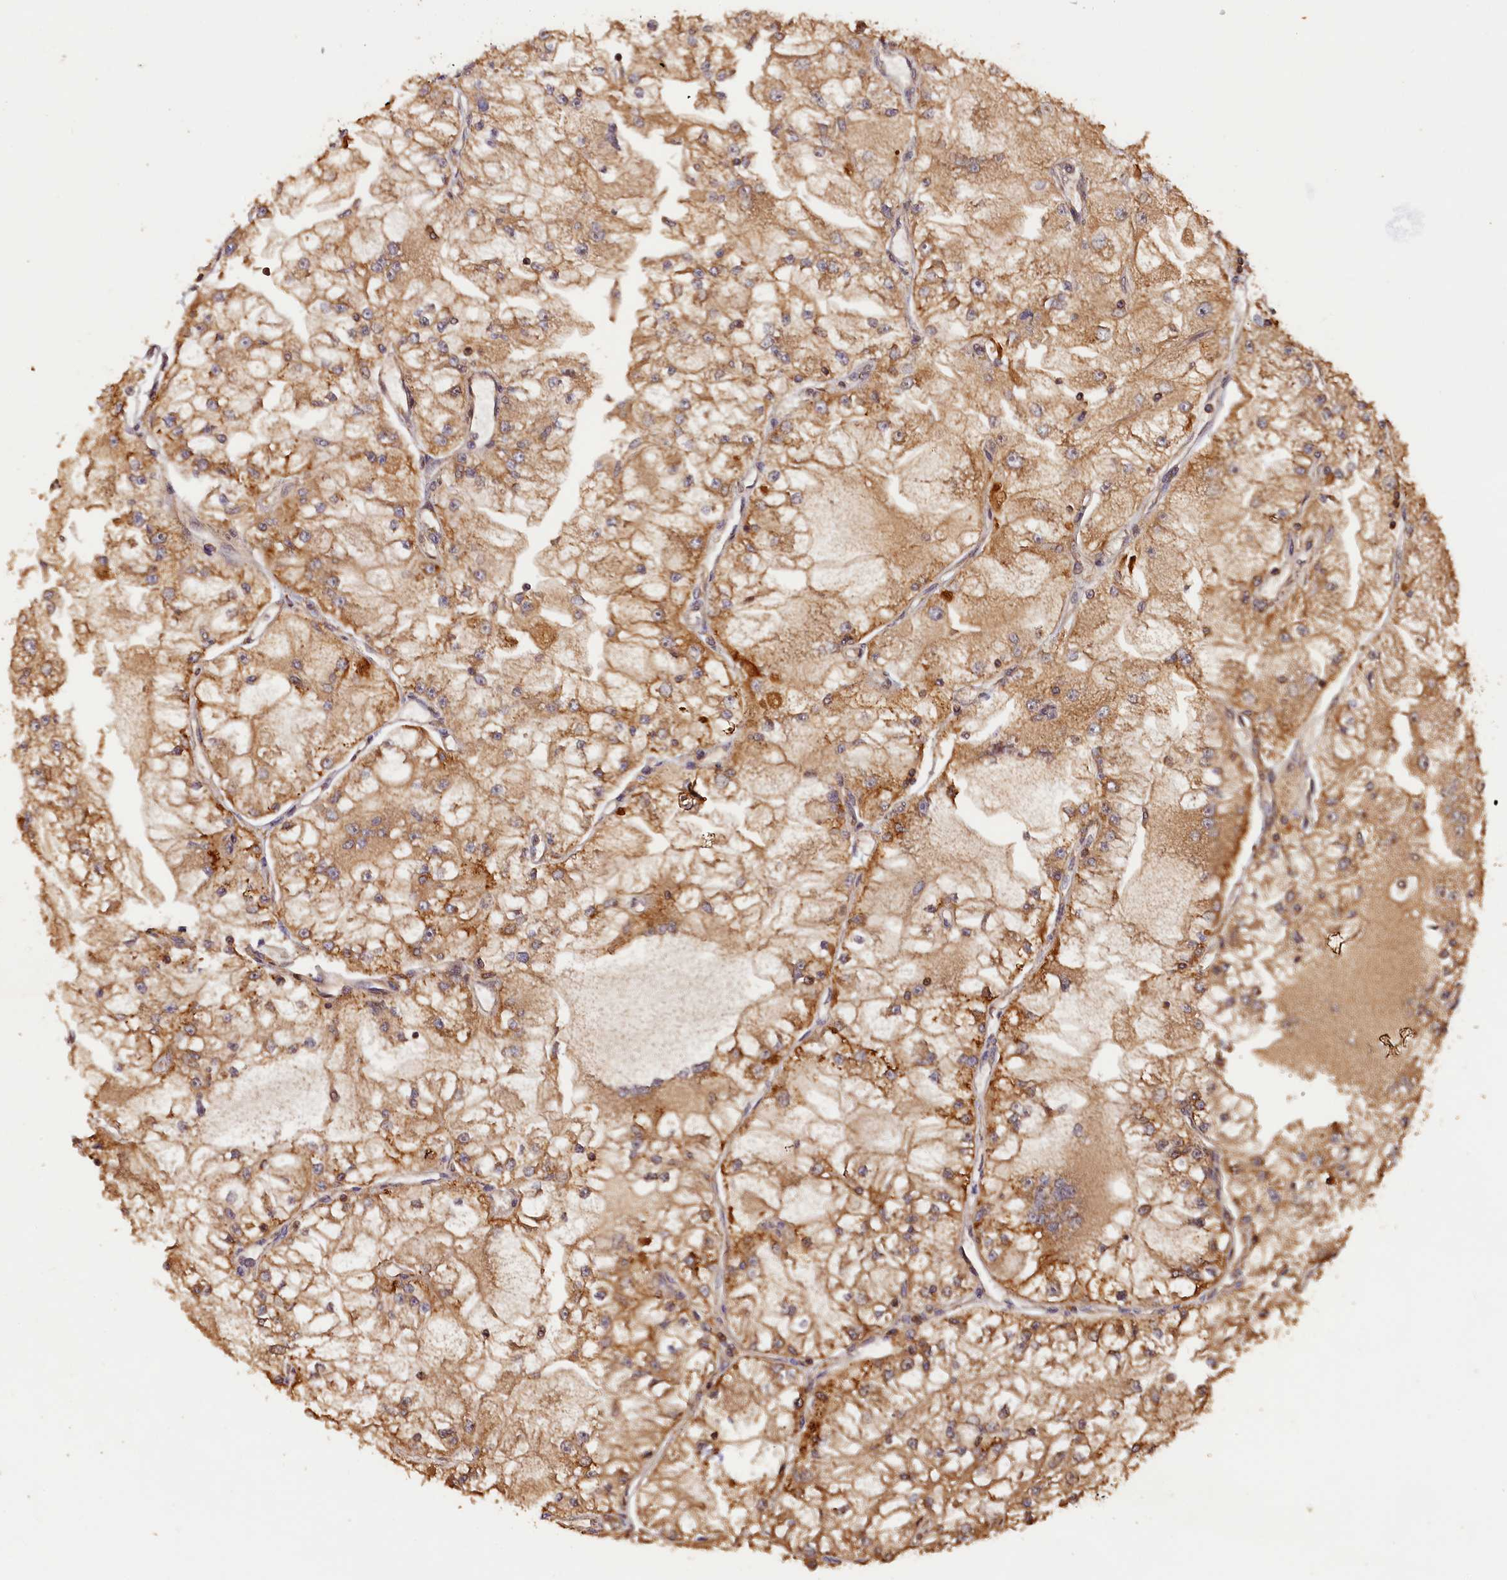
{"staining": {"intensity": "moderate", "quantity": ">75%", "location": "cytoplasmic/membranous"}, "tissue": "renal cancer", "cell_type": "Tumor cells", "image_type": "cancer", "snomed": [{"axis": "morphology", "description": "Adenocarcinoma, NOS"}, {"axis": "topography", "description": "Kidney"}], "caption": "Human adenocarcinoma (renal) stained with a brown dye displays moderate cytoplasmic/membranous positive staining in about >75% of tumor cells.", "gene": "HMOX2", "patient": {"sex": "female", "age": 72}}